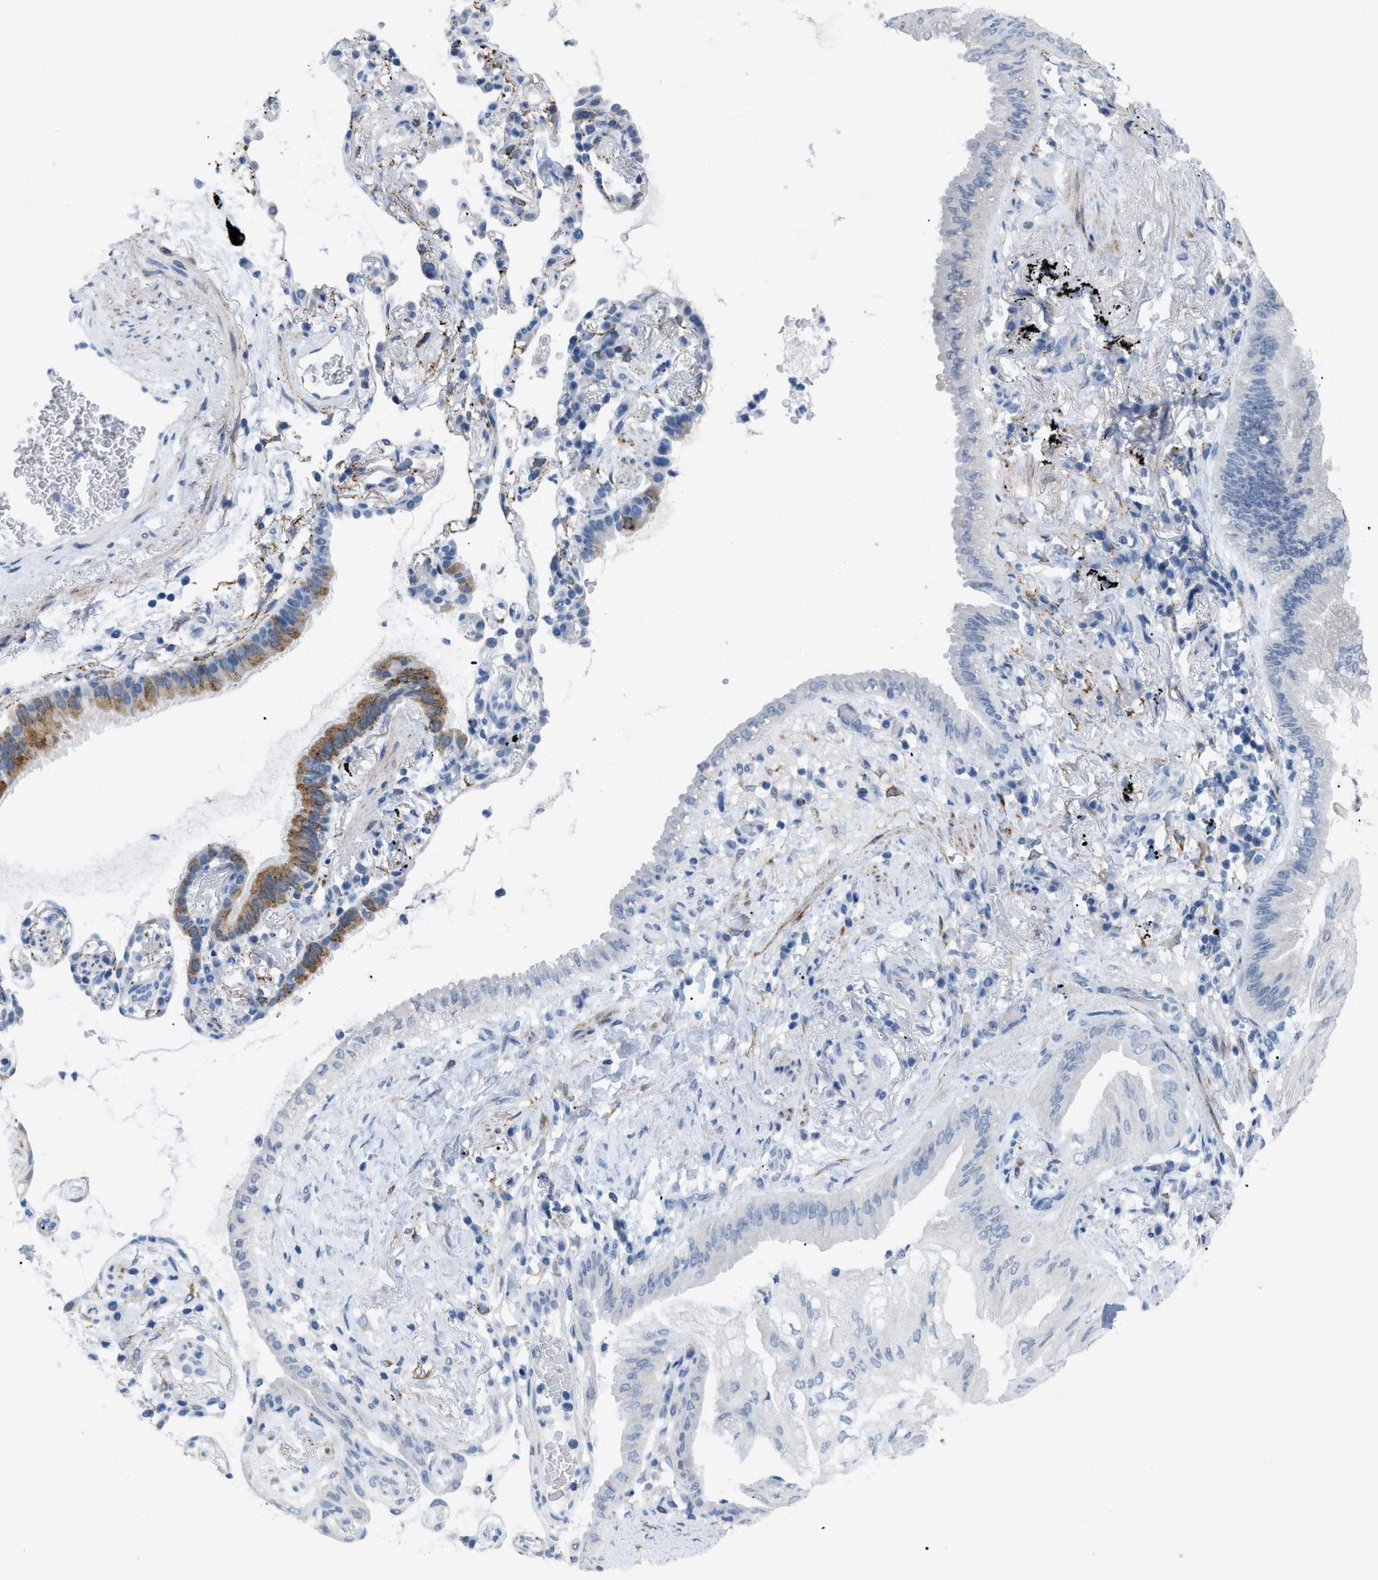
{"staining": {"intensity": "negative", "quantity": "none", "location": "none"}, "tissue": "lung cancer", "cell_type": "Tumor cells", "image_type": "cancer", "snomed": [{"axis": "morphology", "description": "Normal tissue, NOS"}, {"axis": "morphology", "description": "Adenocarcinoma, NOS"}, {"axis": "topography", "description": "Bronchus"}, {"axis": "topography", "description": "Lung"}], "caption": "Lung adenocarcinoma was stained to show a protein in brown. There is no significant staining in tumor cells.", "gene": "TASOR", "patient": {"sex": "female", "age": 70}}